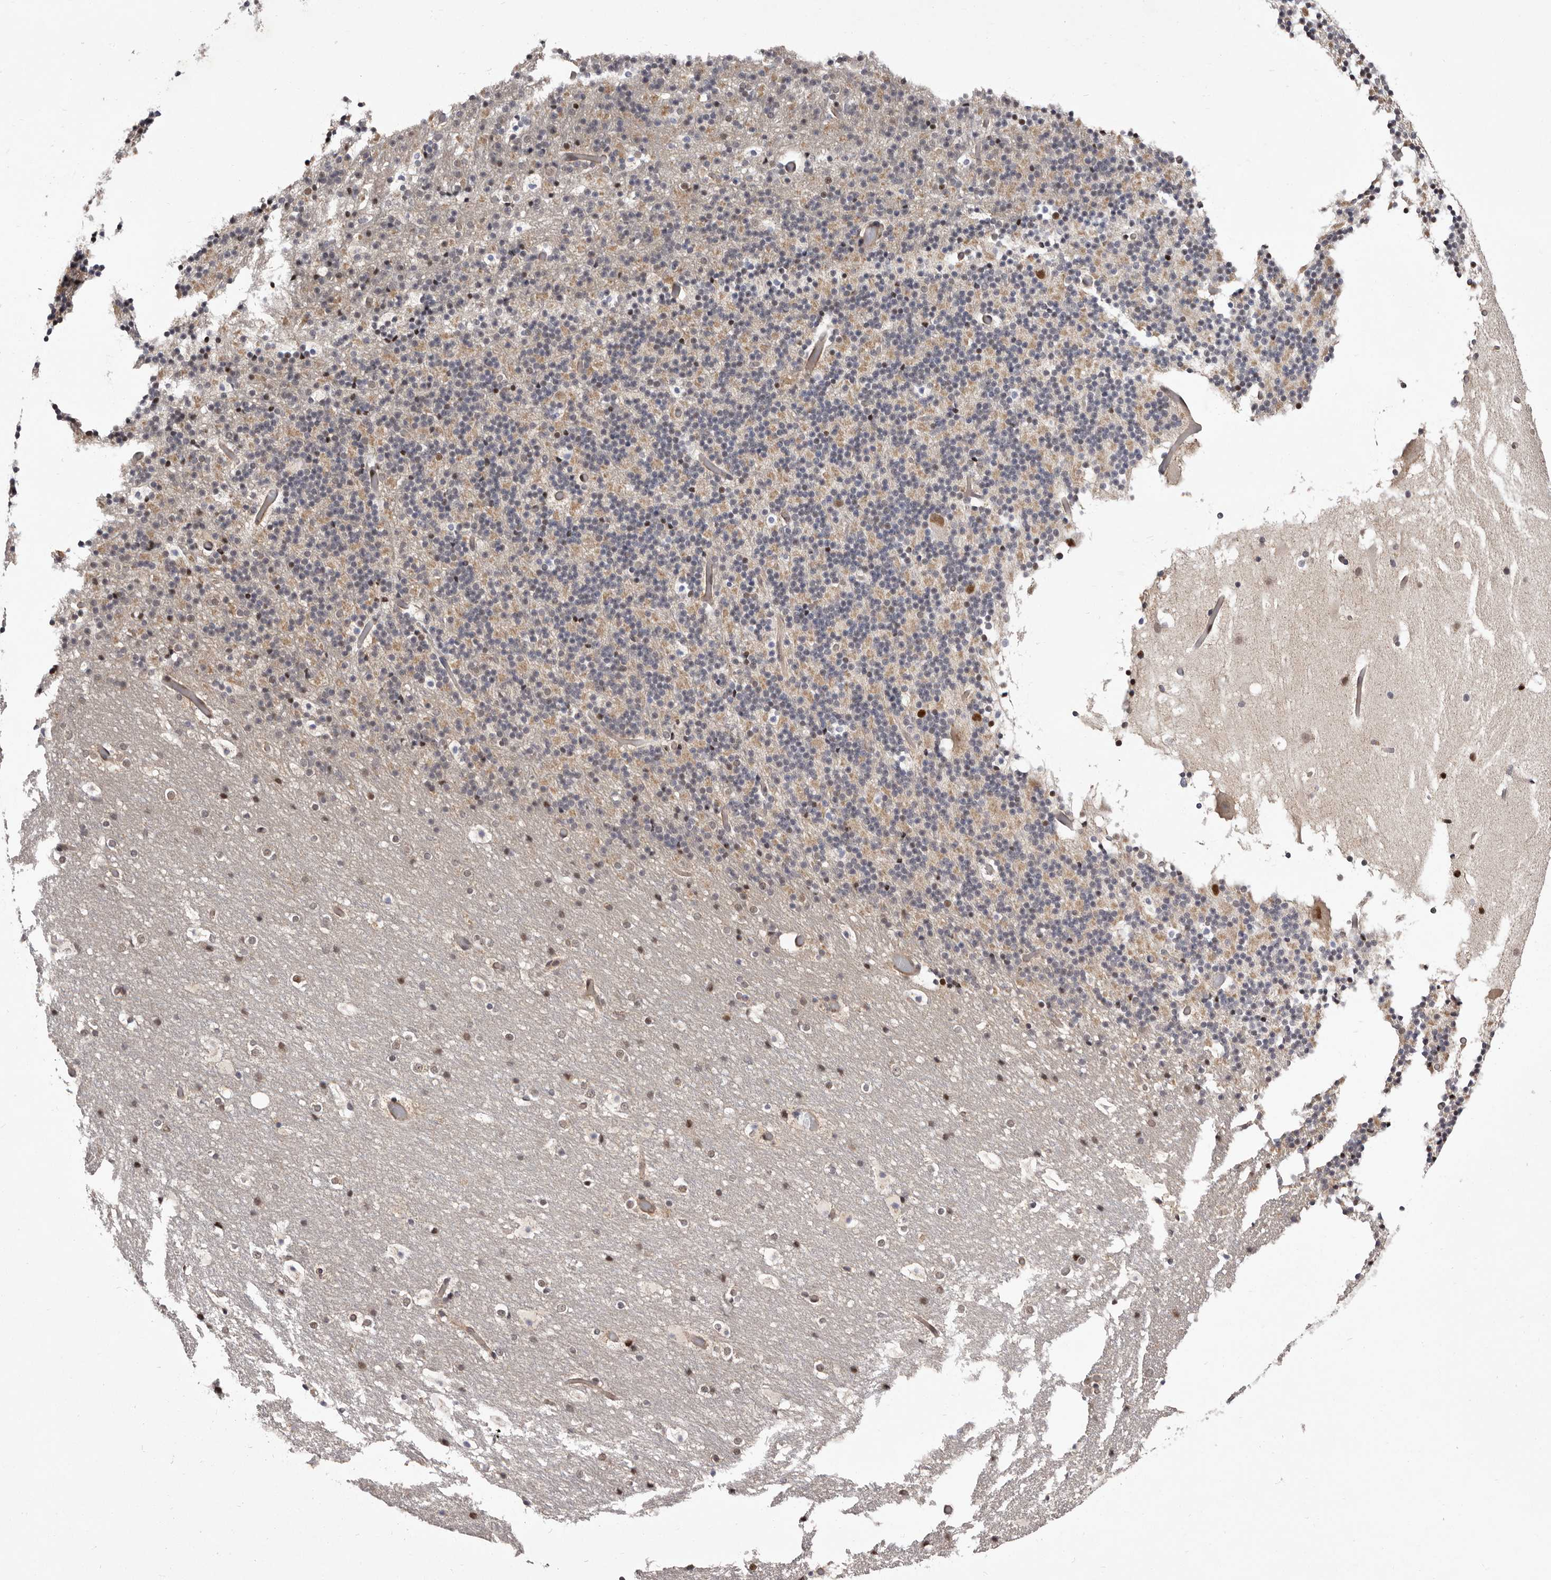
{"staining": {"intensity": "moderate", "quantity": "<25%", "location": "nuclear"}, "tissue": "cerebellum", "cell_type": "Cells in granular layer", "image_type": "normal", "snomed": [{"axis": "morphology", "description": "Normal tissue, NOS"}, {"axis": "topography", "description": "Cerebellum"}], "caption": "Cells in granular layer show low levels of moderate nuclear positivity in about <25% of cells in normal human cerebellum.", "gene": "GLRX3", "patient": {"sex": "male", "age": 57}}